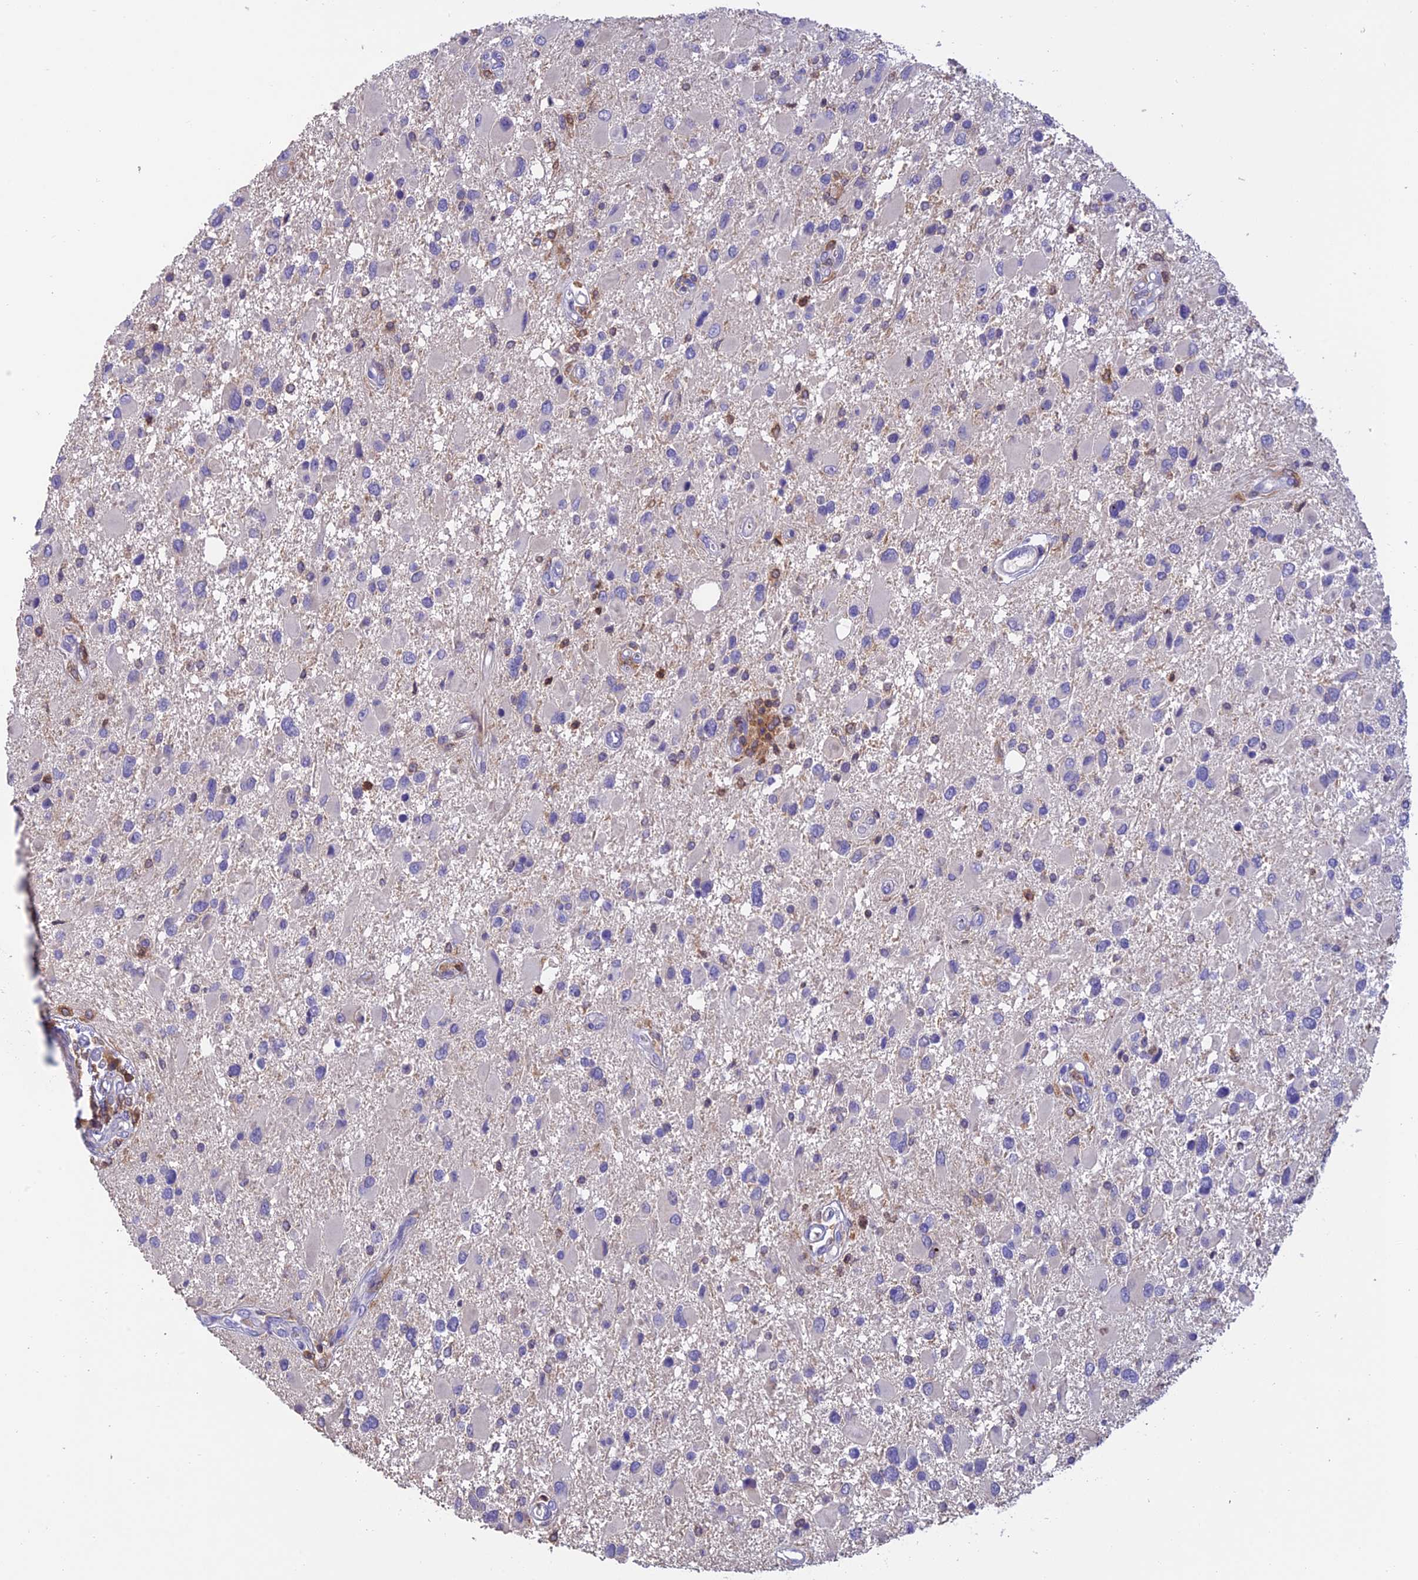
{"staining": {"intensity": "negative", "quantity": "none", "location": "none"}, "tissue": "glioma", "cell_type": "Tumor cells", "image_type": "cancer", "snomed": [{"axis": "morphology", "description": "Glioma, malignant, High grade"}, {"axis": "topography", "description": "Brain"}], "caption": "Tumor cells are negative for protein expression in human malignant high-grade glioma.", "gene": "LPXN", "patient": {"sex": "male", "age": 53}}